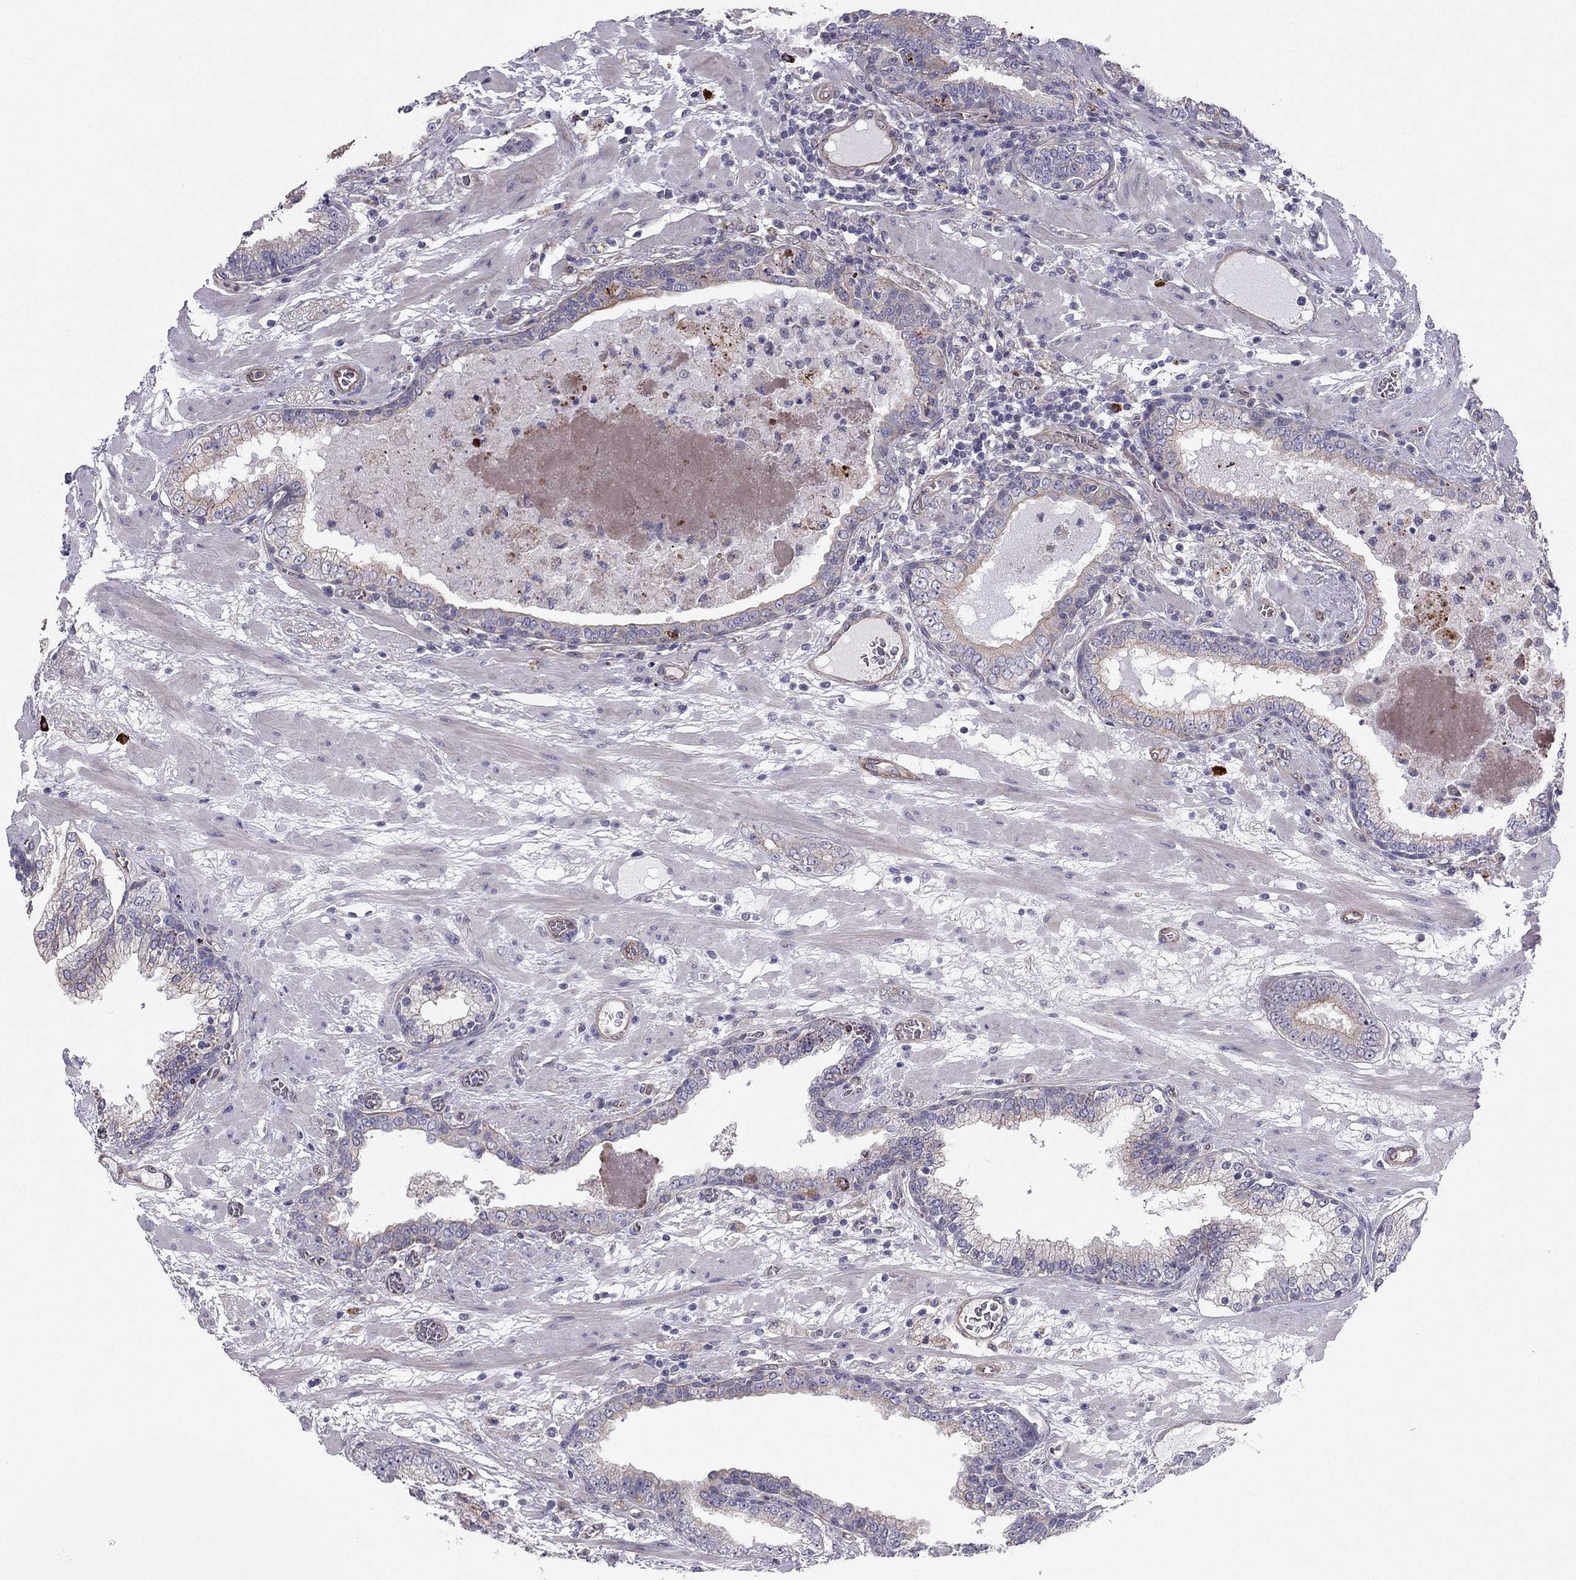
{"staining": {"intensity": "weak", "quantity": "25%-75%", "location": "cytoplasmic/membranous"}, "tissue": "prostate cancer", "cell_type": "Tumor cells", "image_type": "cancer", "snomed": [{"axis": "morphology", "description": "Adenocarcinoma, Low grade"}, {"axis": "topography", "description": "Prostate"}], "caption": "An IHC image of tumor tissue is shown. Protein staining in brown labels weak cytoplasmic/membranous positivity in prostate cancer (low-grade adenocarcinoma) within tumor cells.", "gene": "ENOX1", "patient": {"sex": "male", "age": 60}}